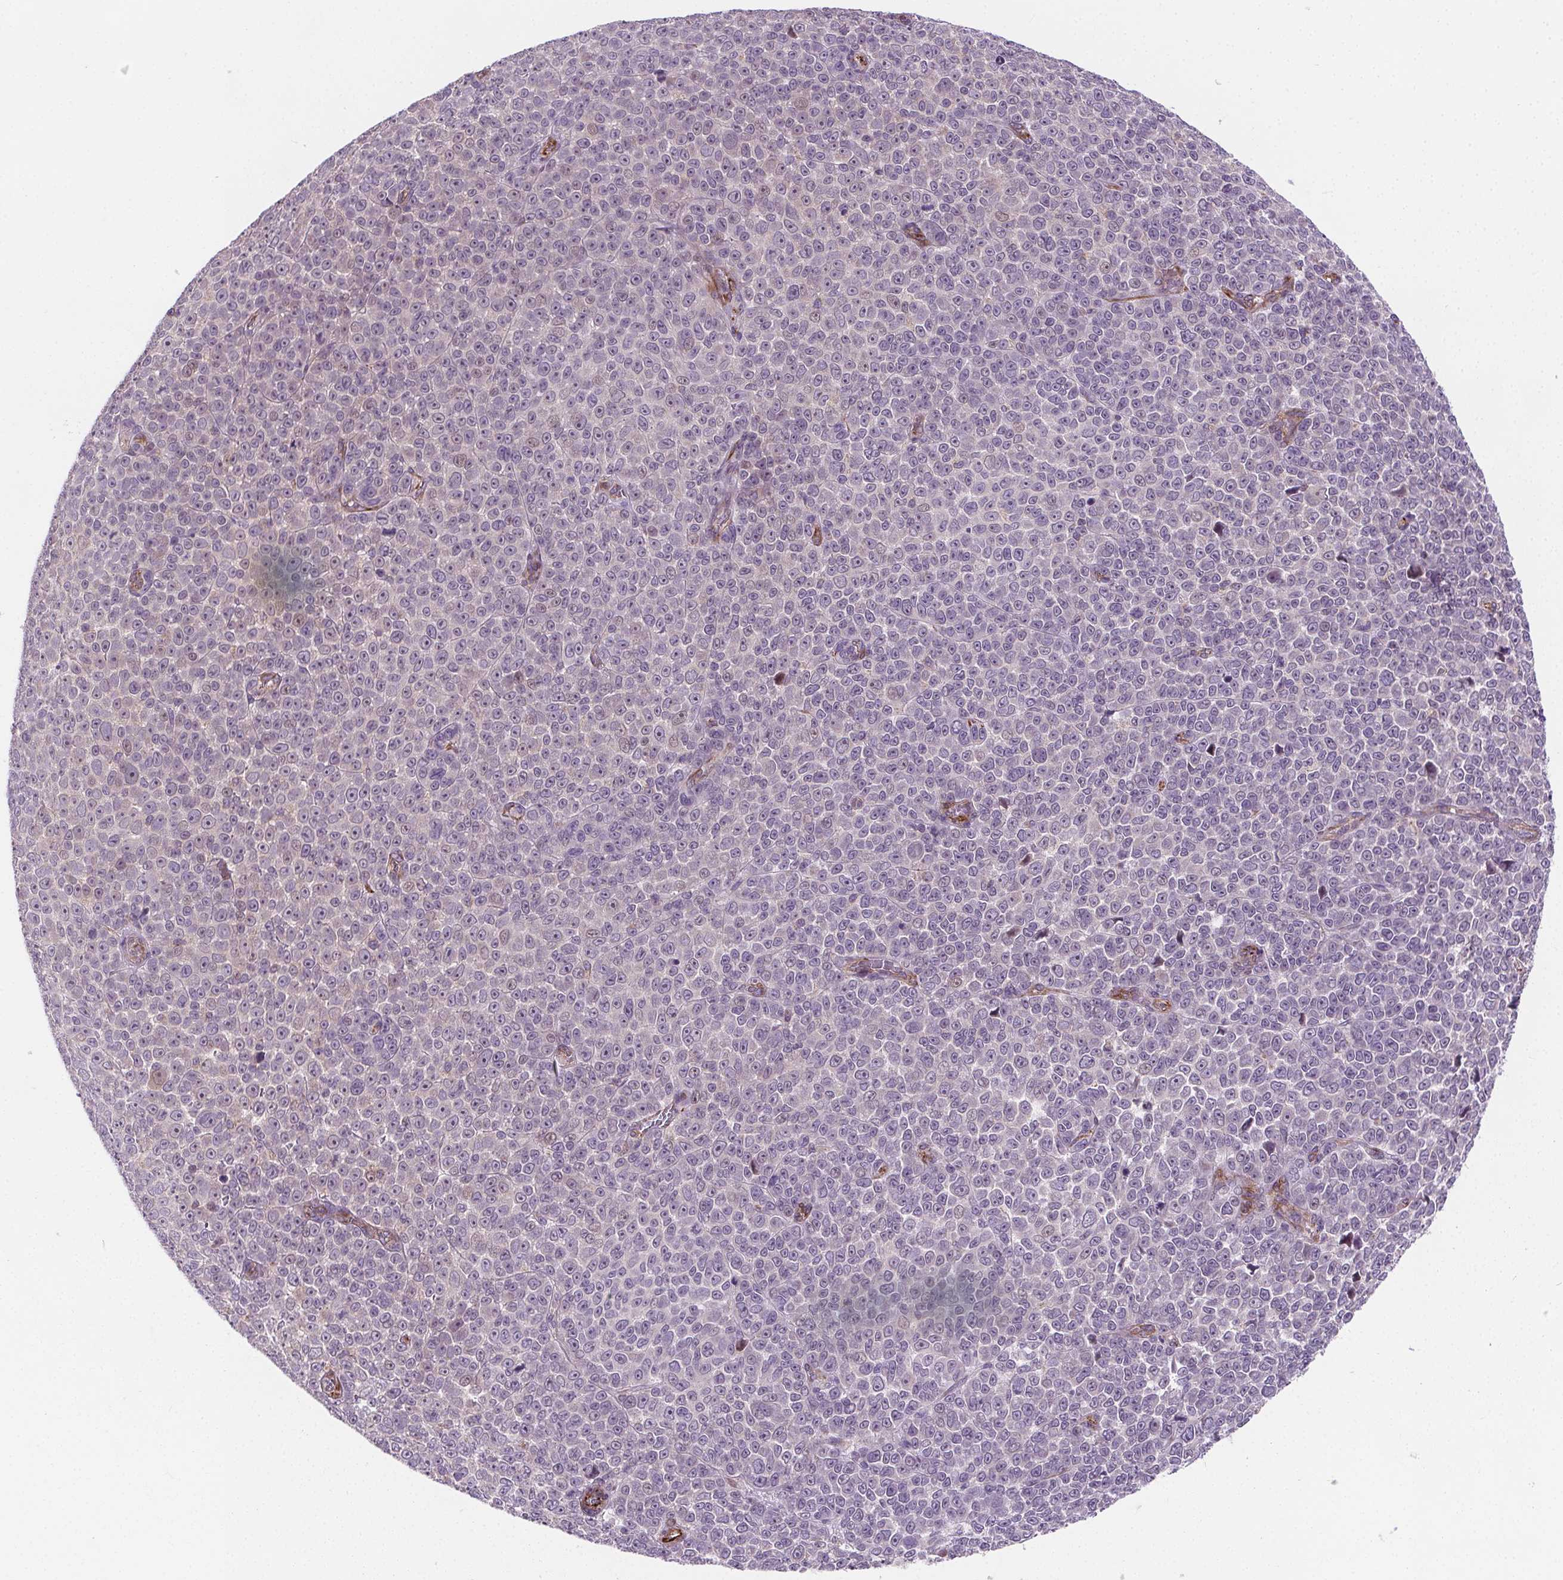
{"staining": {"intensity": "negative", "quantity": "none", "location": "none"}, "tissue": "melanoma", "cell_type": "Tumor cells", "image_type": "cancer", "snomed": [{"axis": "morphology", "description": "Malignant melanoma, NOS"}, {"axis": "topography", "description": "Skin"}], "caption": "Immunohistochemical staining of human melanoma exhibits no significant staining in tumor cells.", "gene": "GOLT1B", "patient": {"sex": "female", "age": 95}}